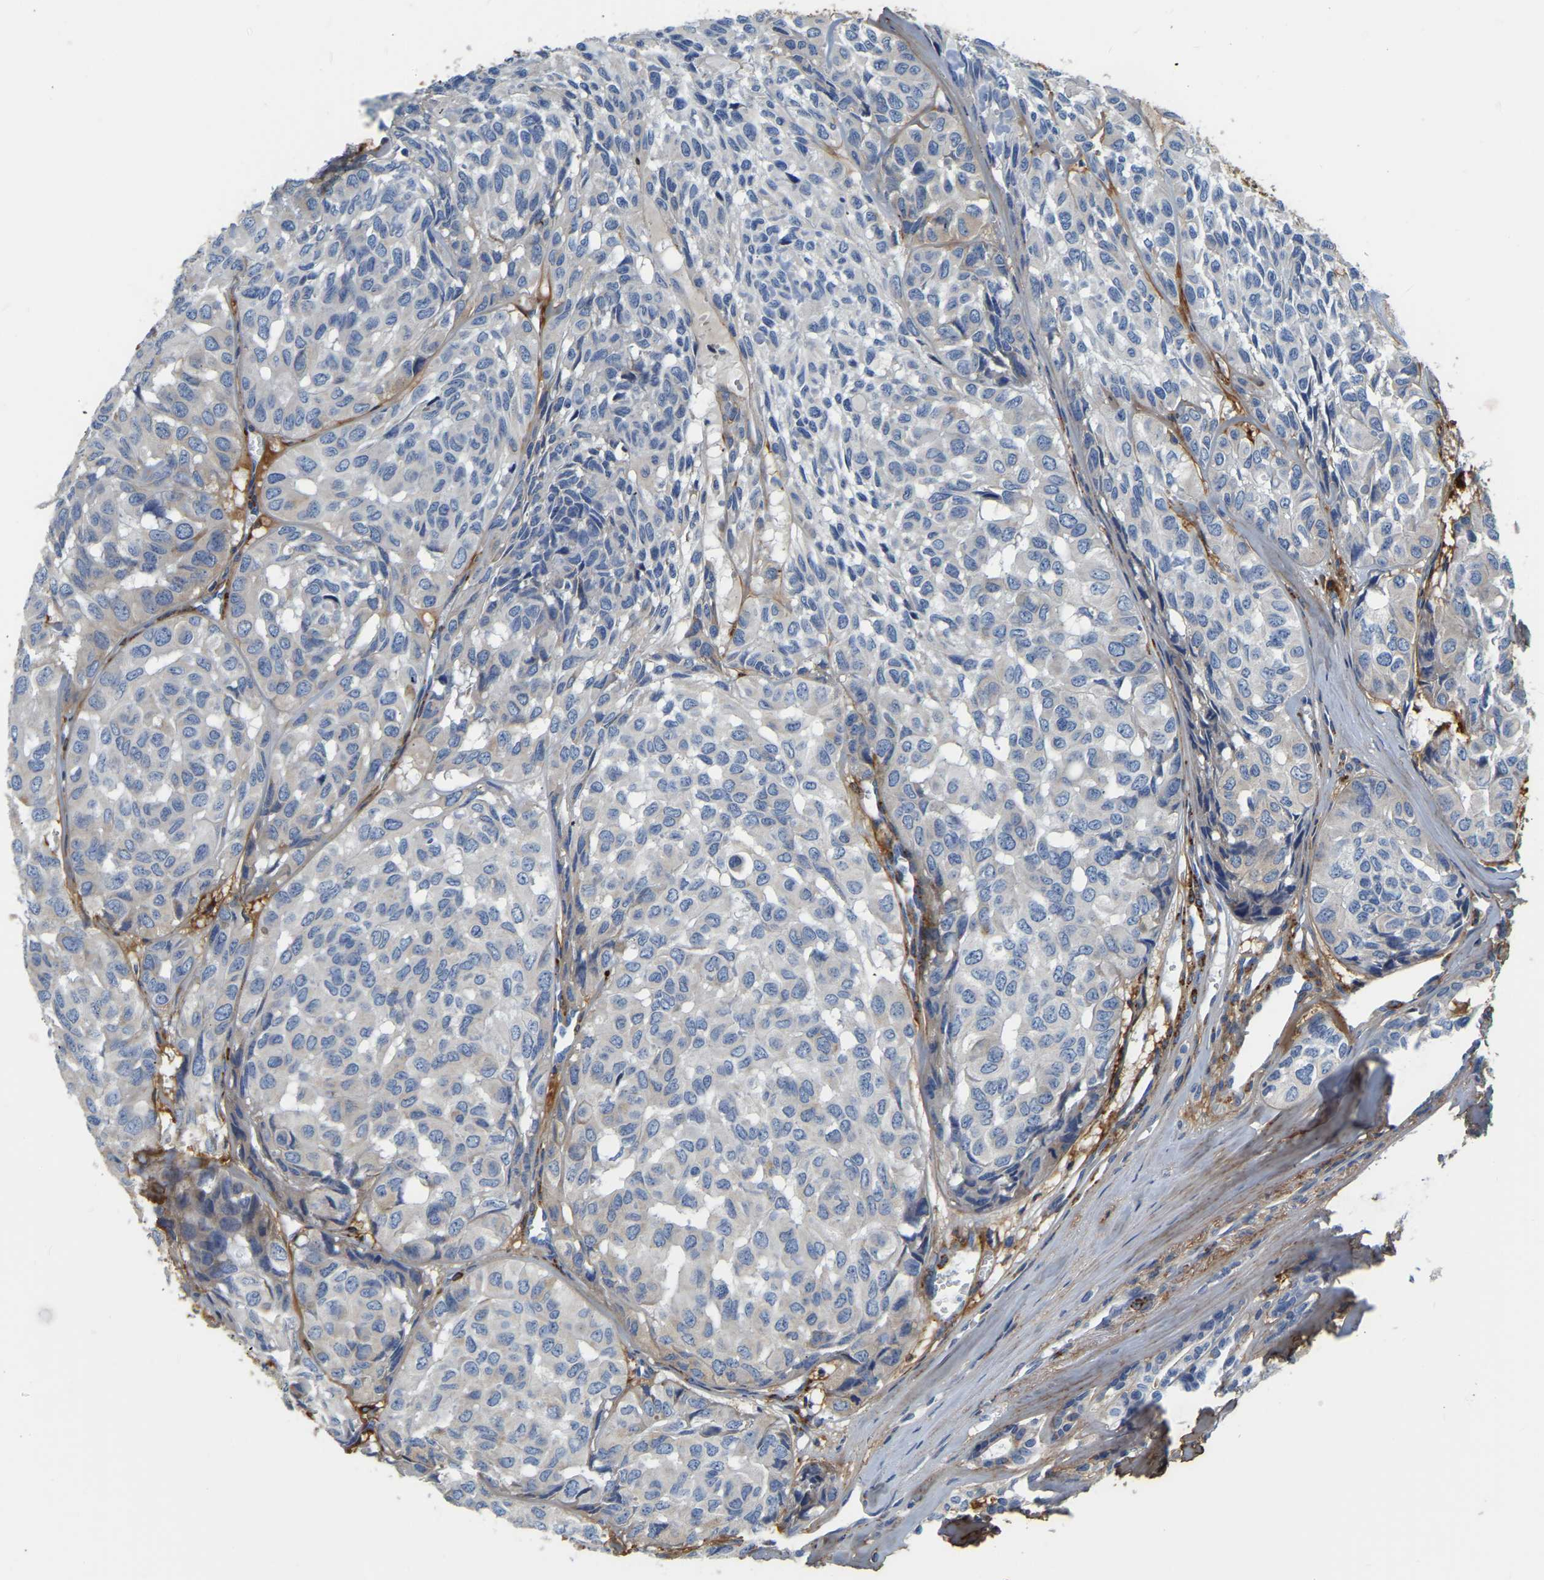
{"staining": {"intensity": "negative", "quantity": "none", "location": "none"}, "tissue": "head and neck cancer", "cell_type": "Tumor cells", "image_type": "cancer", "snomed": [{"axis": "morphology", "description": "Adenocarcinoma, NOS"}, {"axis": "topography", "description": "Salivary gland, NOS"}, {"axis": "topography", "description": "Head-Neck"}], "caption": "Human head and neck cancer (adenocarcinoma) stained for a protein using immunohistochemistry displays no positivity in tumor cells.", "gene": "COL6A1", "patient": {"sex": "female", "age": 76}}